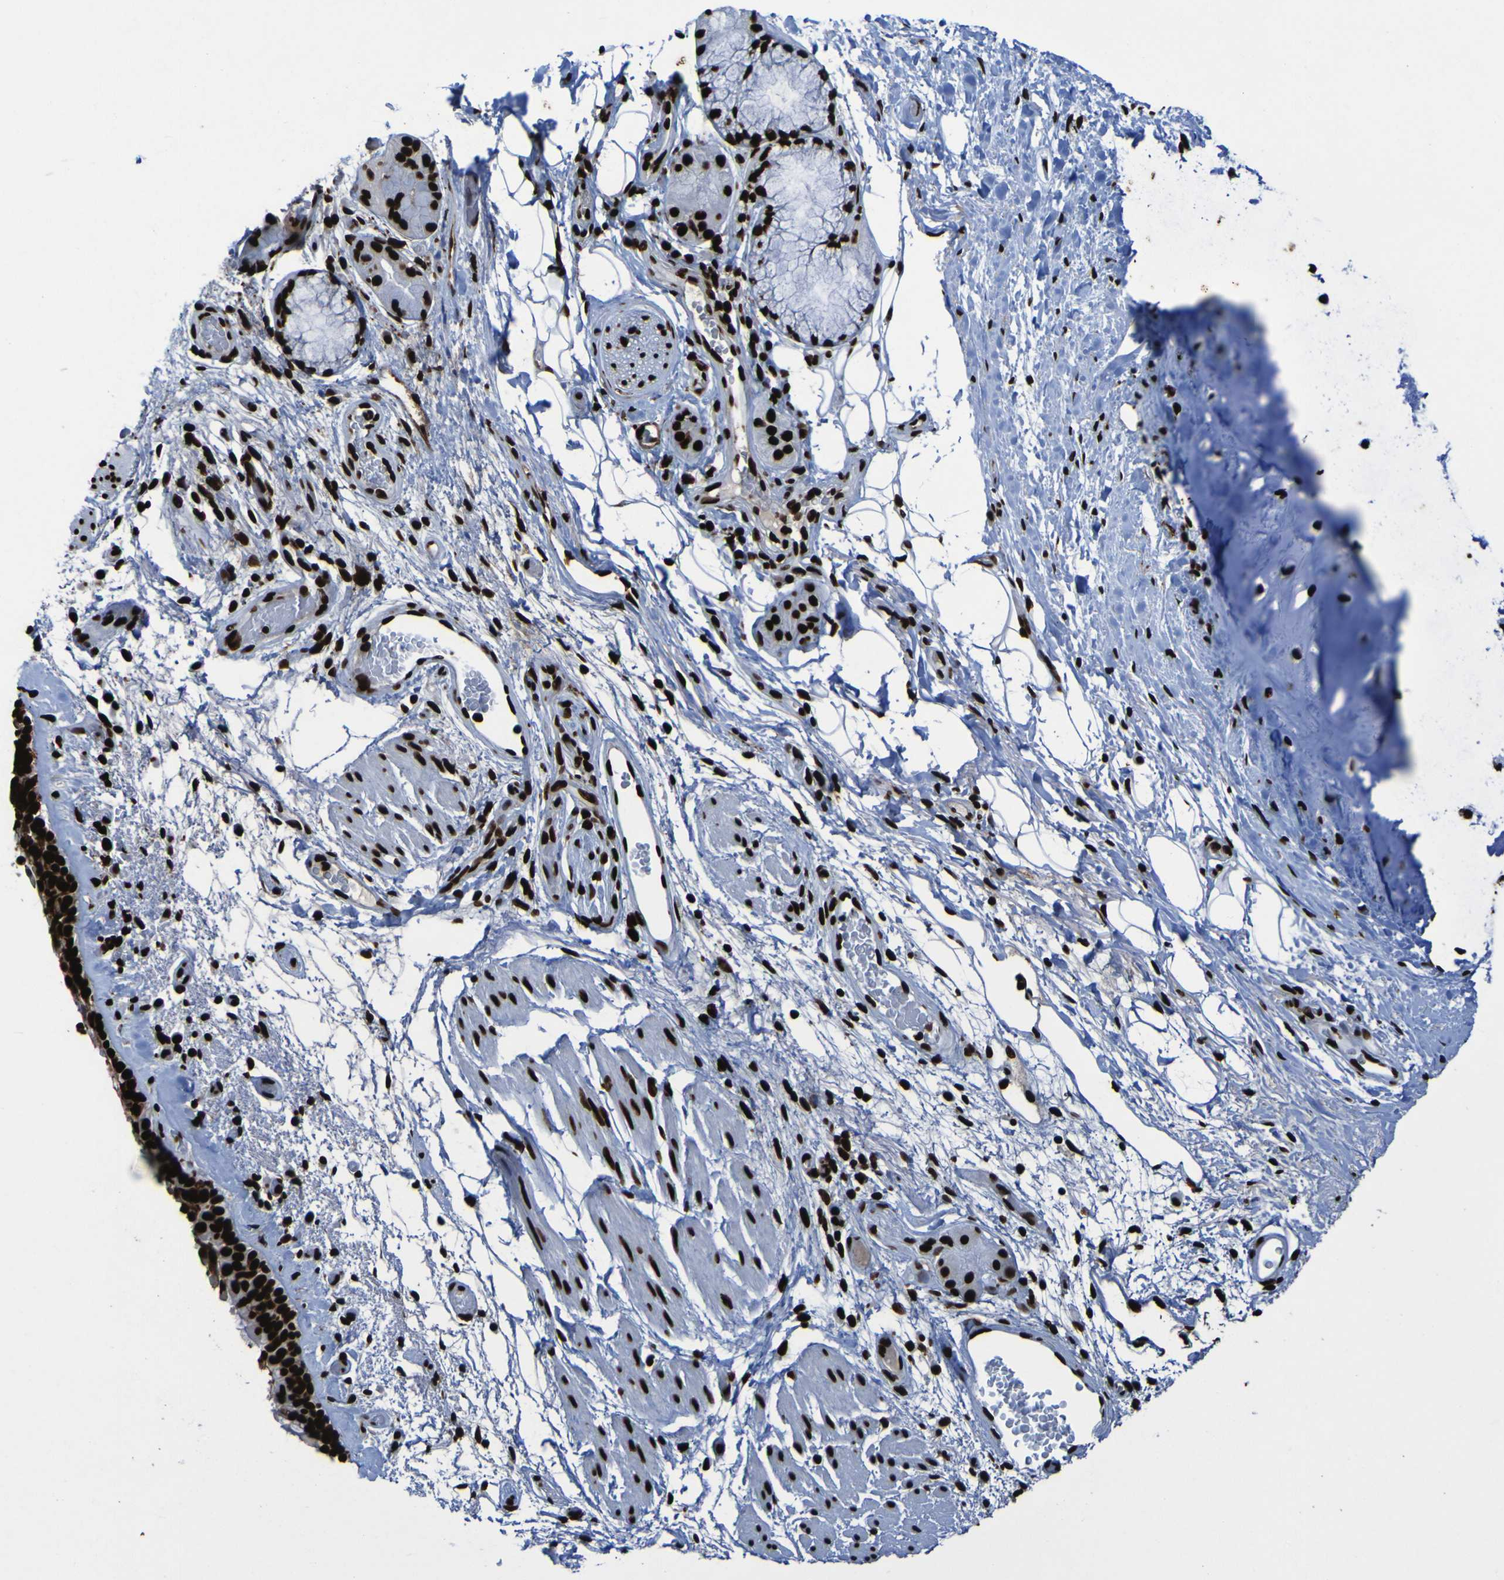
{"staining": {"intensity": "strong", "quantity": ">75%", "location": "nuclear"}, "tissue": "bronchus", "cell_type": "Respiratory epithelial cells", "image_type": "normal", "snomed": [{"axis": "morphology", "description": "Normal tissue, NOS"}, {"axis": "morphology", "description": "Adenocarcinoma, NOS"}, {"axis": "topography", "description": "Bronchus"}, {"axis": "topography", "description": "Lung"}], "caption": "Protein expression by immunohistochemistry (IHC) shows strong nuclear staining in approximately >75% of respiratory epithelial cells in unremarkable bronchus.", "gene": "NPM1", "patient": {"sex": "female", "age": 54}}